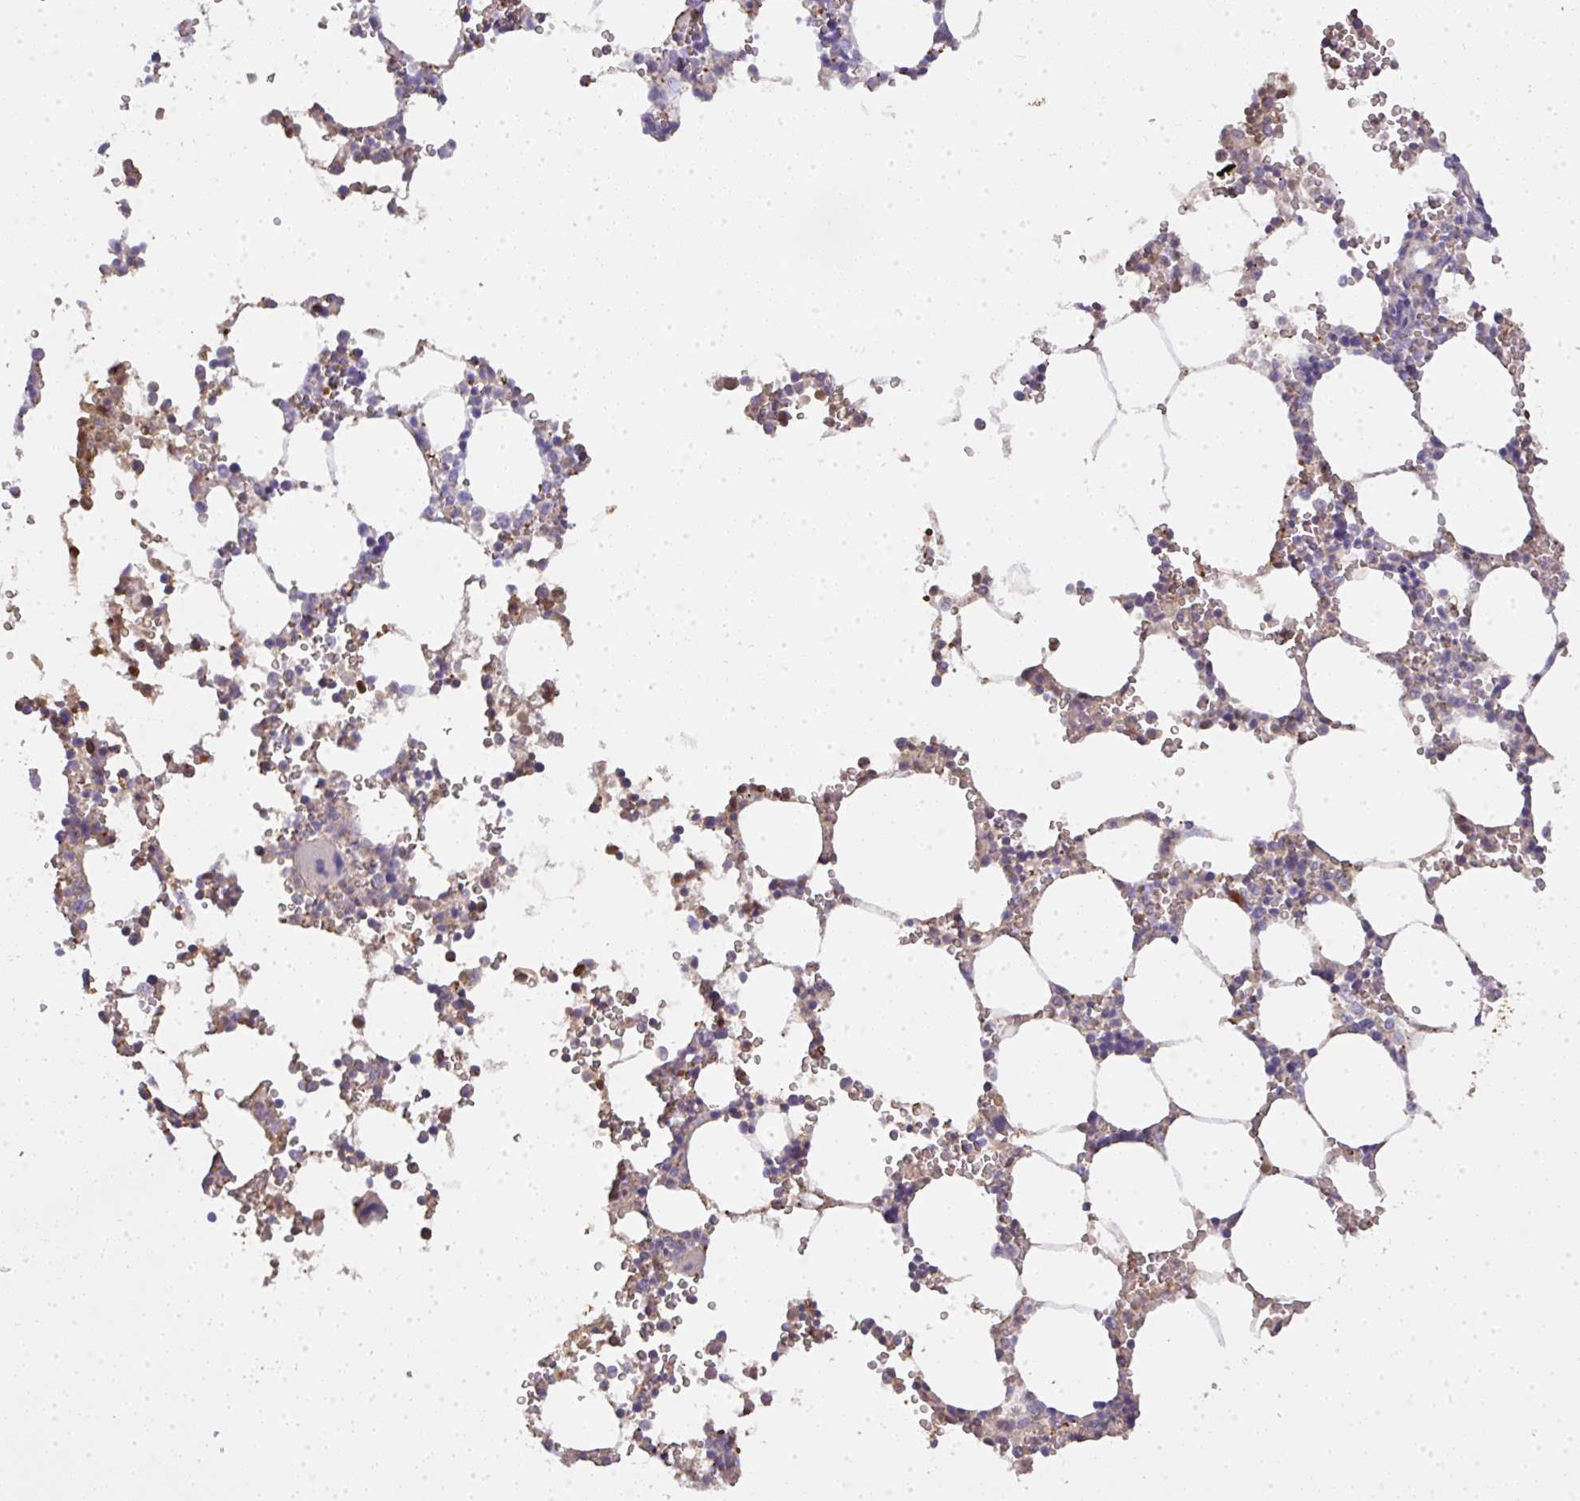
{"staining": {"intensity": "moderate", "quantity": "<25%", "location": "cytoplasmic/membranous"}, "tissue": "bone marrow", "cell_type": "Hematopoietic cells", "image_type": "normal", "snomed": [{"axis": "morphology", "description": "Normal tissue, NOS"}, {"axis": "topography", "description": "Bone marrow"}], "caption": "Immunohistochemistry (IHC) histopathology image of benign human bone marrow stained for a protein (brown), which exhibits low levels of moderate cytoplasmic/membranous expression in approximately <25% of hematopoietic cells.", "gene": "SMYD5", "patient": {"sex": "male", "age": 64}}